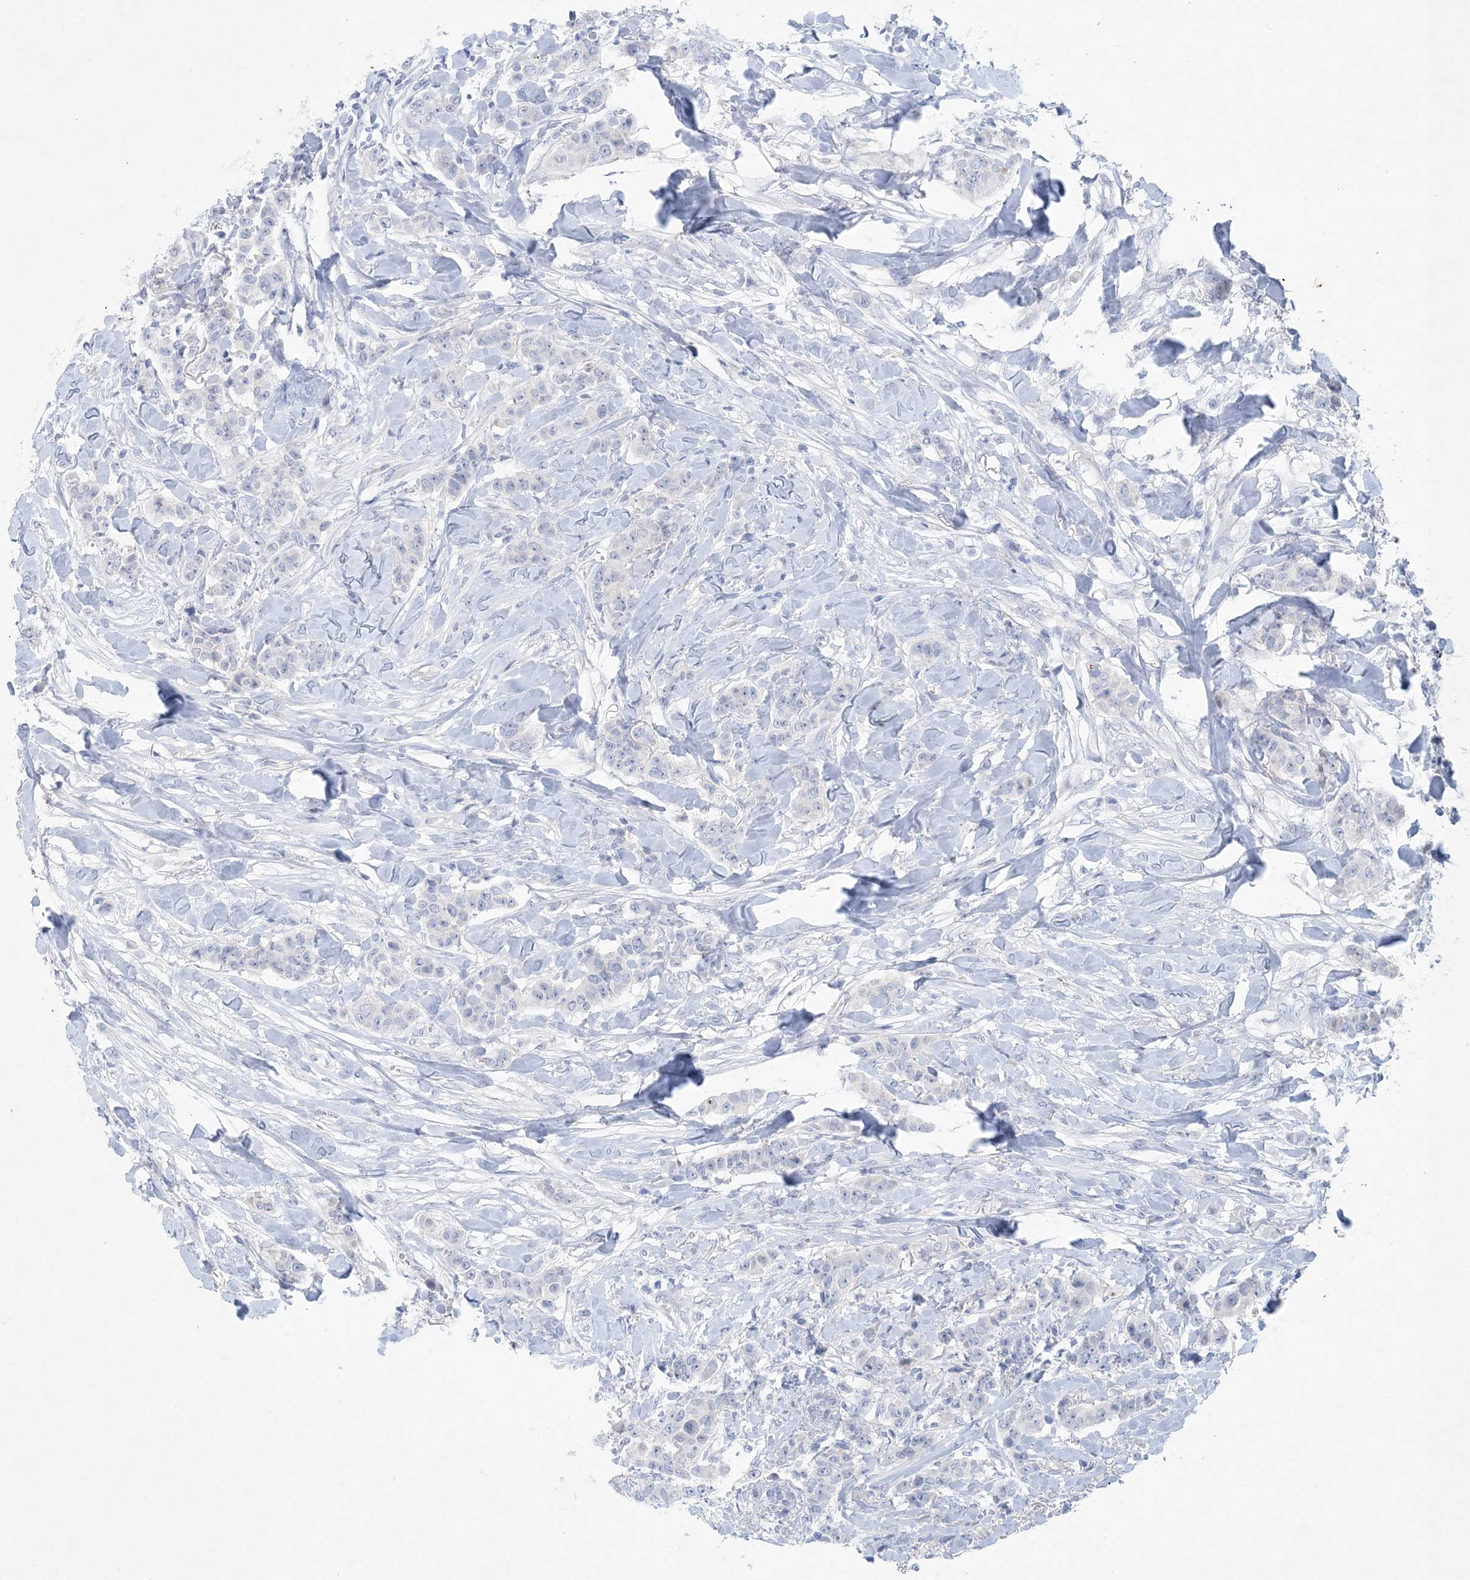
{"staining": {"intensity": "negative", "quantity": "none", "location": "none"}, "tissue": "breast cancer", "cell_type": "Tumor cells", "image_type": "cancer", "snomed": [{"axis": "morphology", "description": "Duct carcinoma"}, {"axis": "topography", "description": "Breast"}], "caption": "The IHC photomicrograph has no significant positivity in tumor cells of infiltrating ductal carcinoma (breast) tissue.", "gene": "GABRG1", "patient": {"sex": "female", "age": 40}}